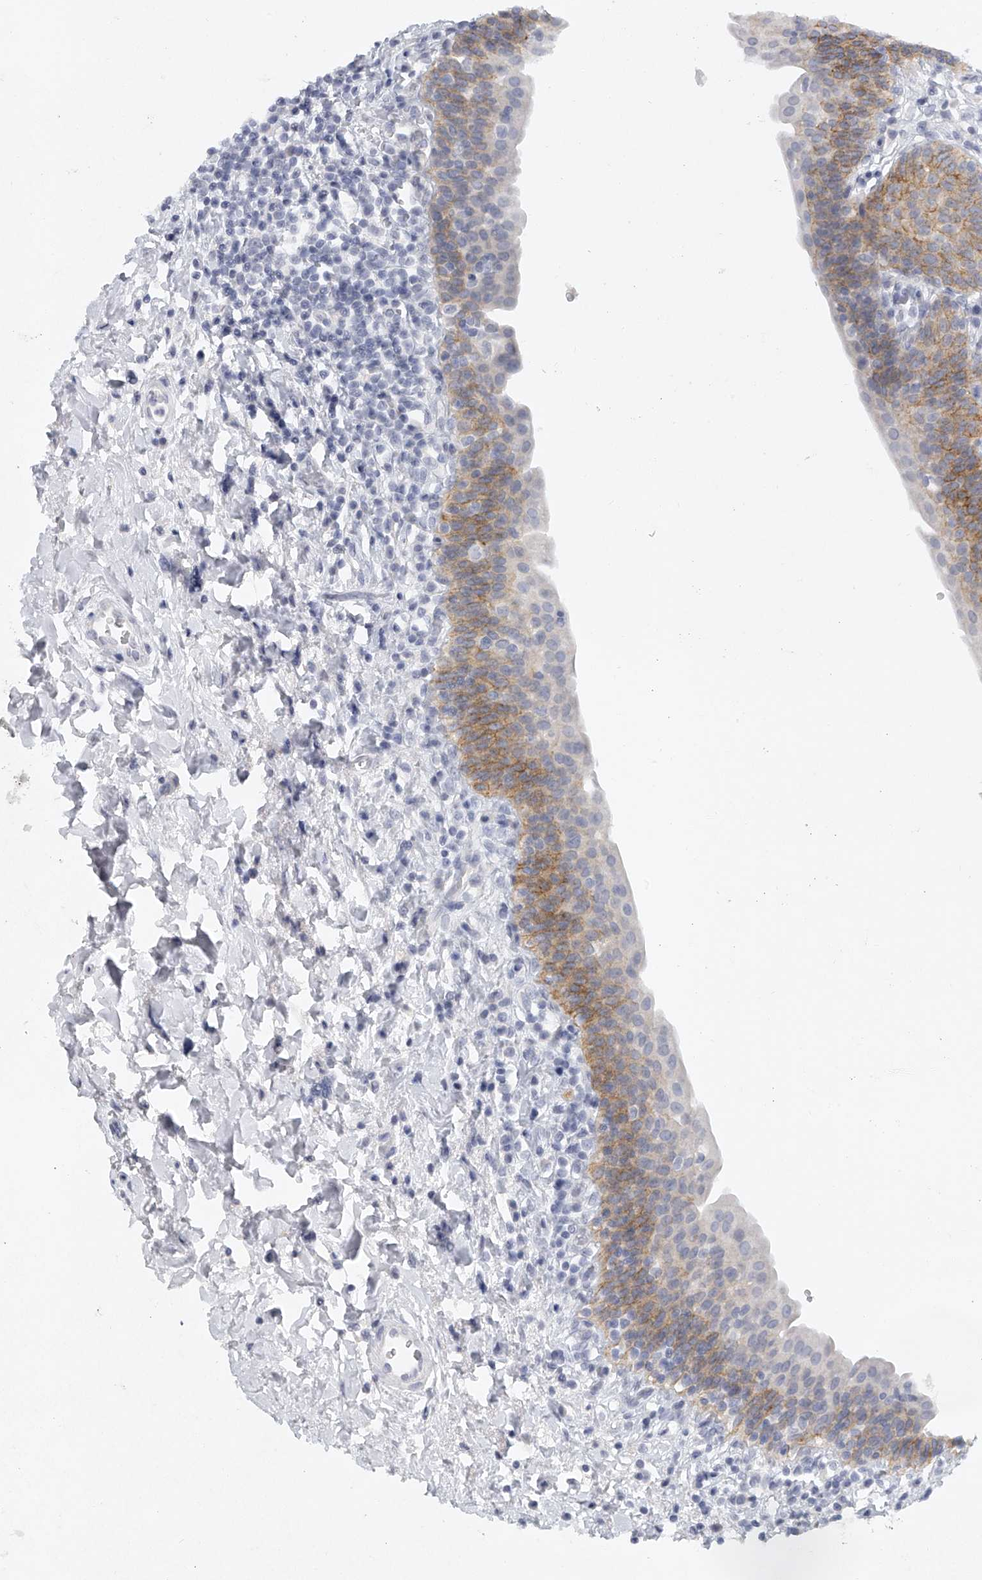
{"staining": {"intensity": "moderate", "quantity": "25%-75%", "location": "cytoplasmic/membranous"}, "tissue": "urinary bladder", "cell_type": "Urothelial cells", "image_type": "normal", "snomed": [{"axis": "morphology", "description": "Normal tissue, NOS"}, {"axis": "topography", "description": "Urinary bladder"}], "caption": "An immunohistochemistry image of benign tissue is shown. Protein staining in brown highlights moderate cytoplasmic/membranous positivity in urinary bladder within urothelial cells.", "gene": "FAT2", "patient": {"sex": "male", "age": 83}}